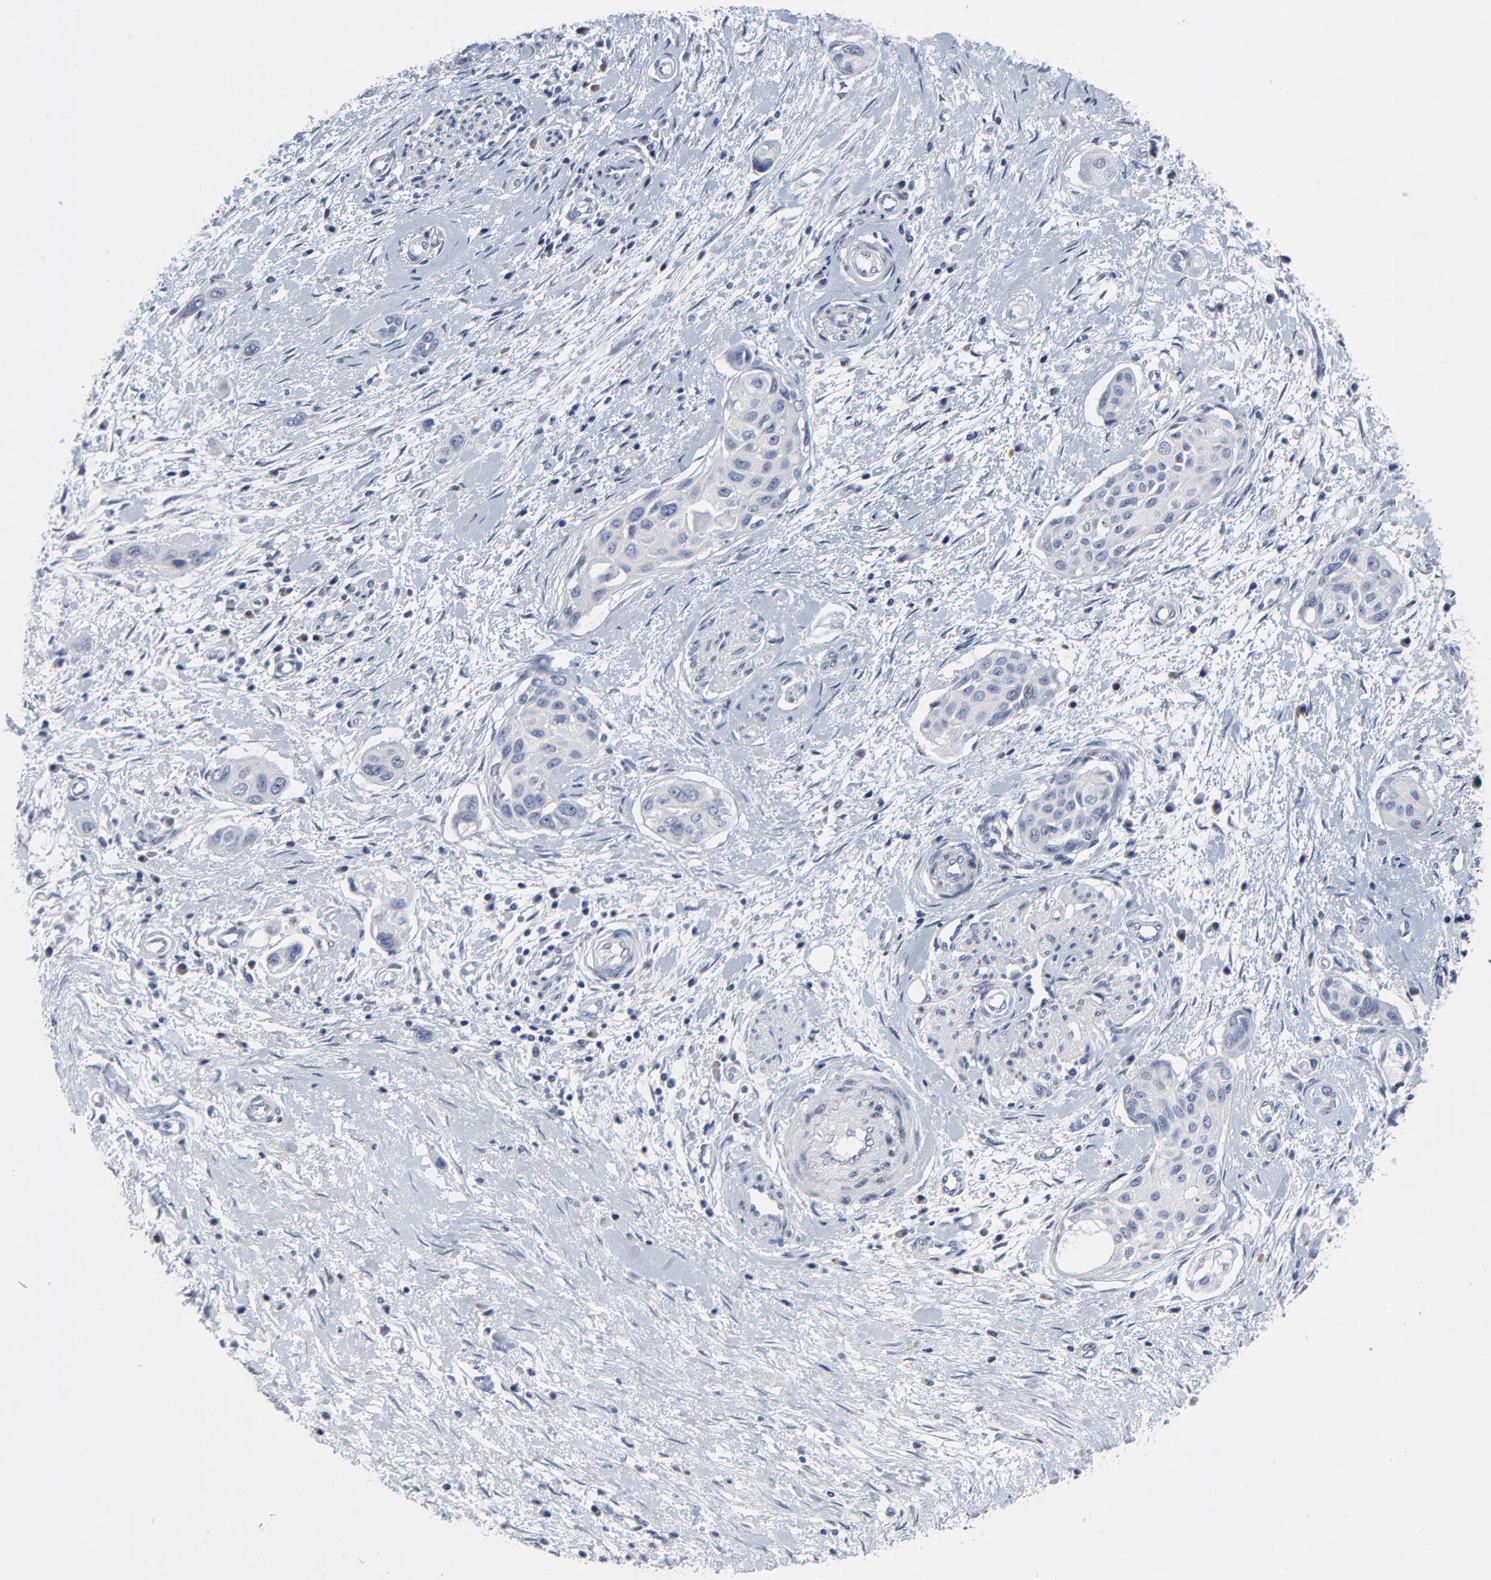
{"staining": {"intensity": "negative", "quantity": "none", "location": "none"}, "tissue": "pancreatic cancer", "cell_type": "Tumor cells", "image_type": "cancer", "snomed": [{"axis": "morphology", "description": "Adenocarcinoma, NOS"}, {"axis": "topography", "description": "Pancreas"}], "caption": "Protein analysis of pancreatic adenocarcinoma demonstrates no significant expression in tumor cells.", "gene": "NLGN3", "patient": {"sex": "female", "age": 60}}